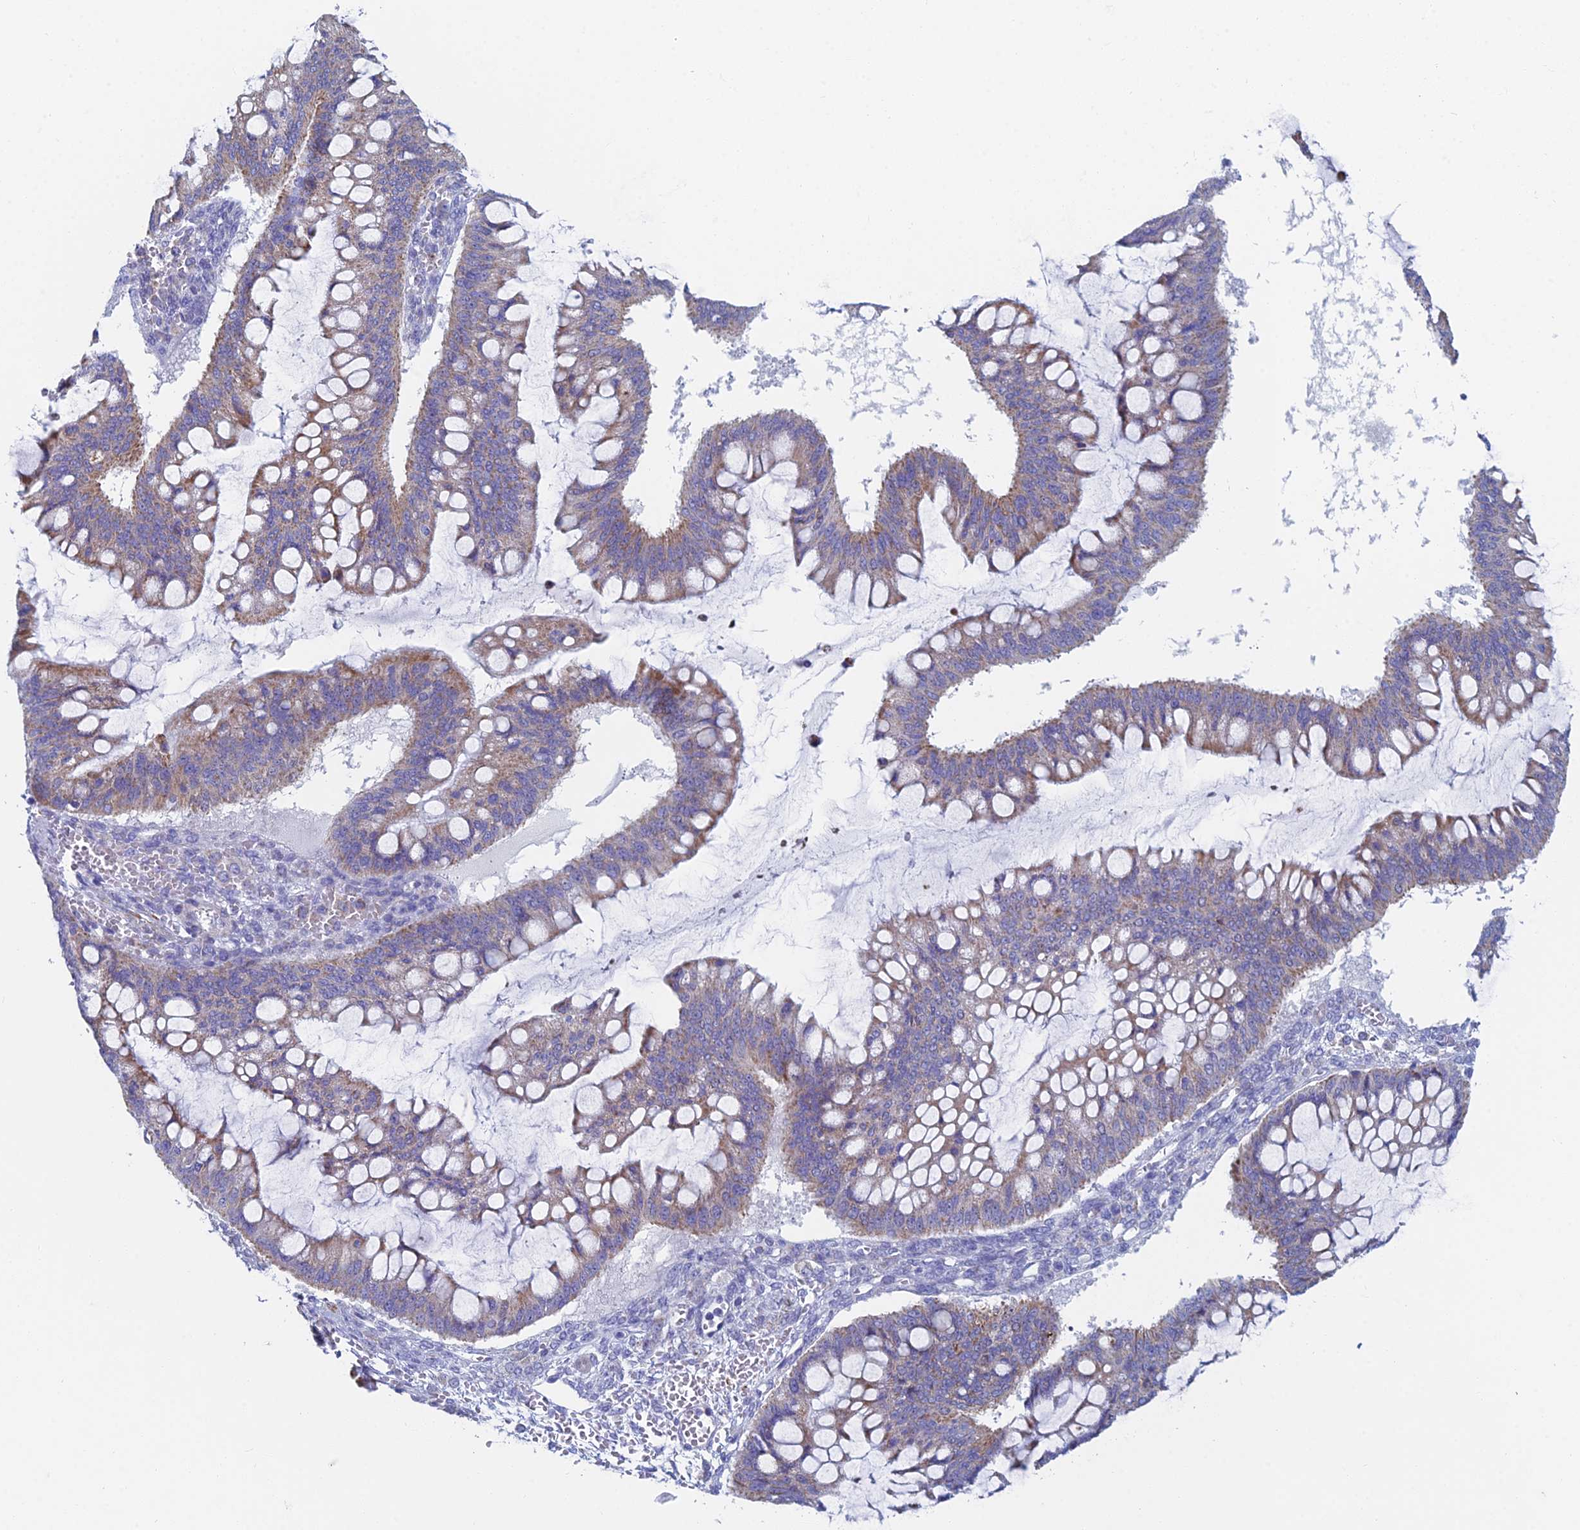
{"staining": {"intensity": "weak", "quantity": ">75%", "location": "cytoplasmic/membranous"}, "tissue": "ovarian cancer", "cell_type": "Tumor cells", "image_type": "cancer", "snomed": [{"axis": "morphology", "description": "Cystadenocarcinoma, mucinous, NOS"}, {"axis": "topography", "description": "Ovary"}], "caption": "Immunohistochemical staining of ovarian mucinous cystadenocarcinoma displays weak cytoplasmic/membranous protein positivity in about >75% of tumor cells.", "gene": "ACSM1", "patient": {"sex": "female", "age": 73}}